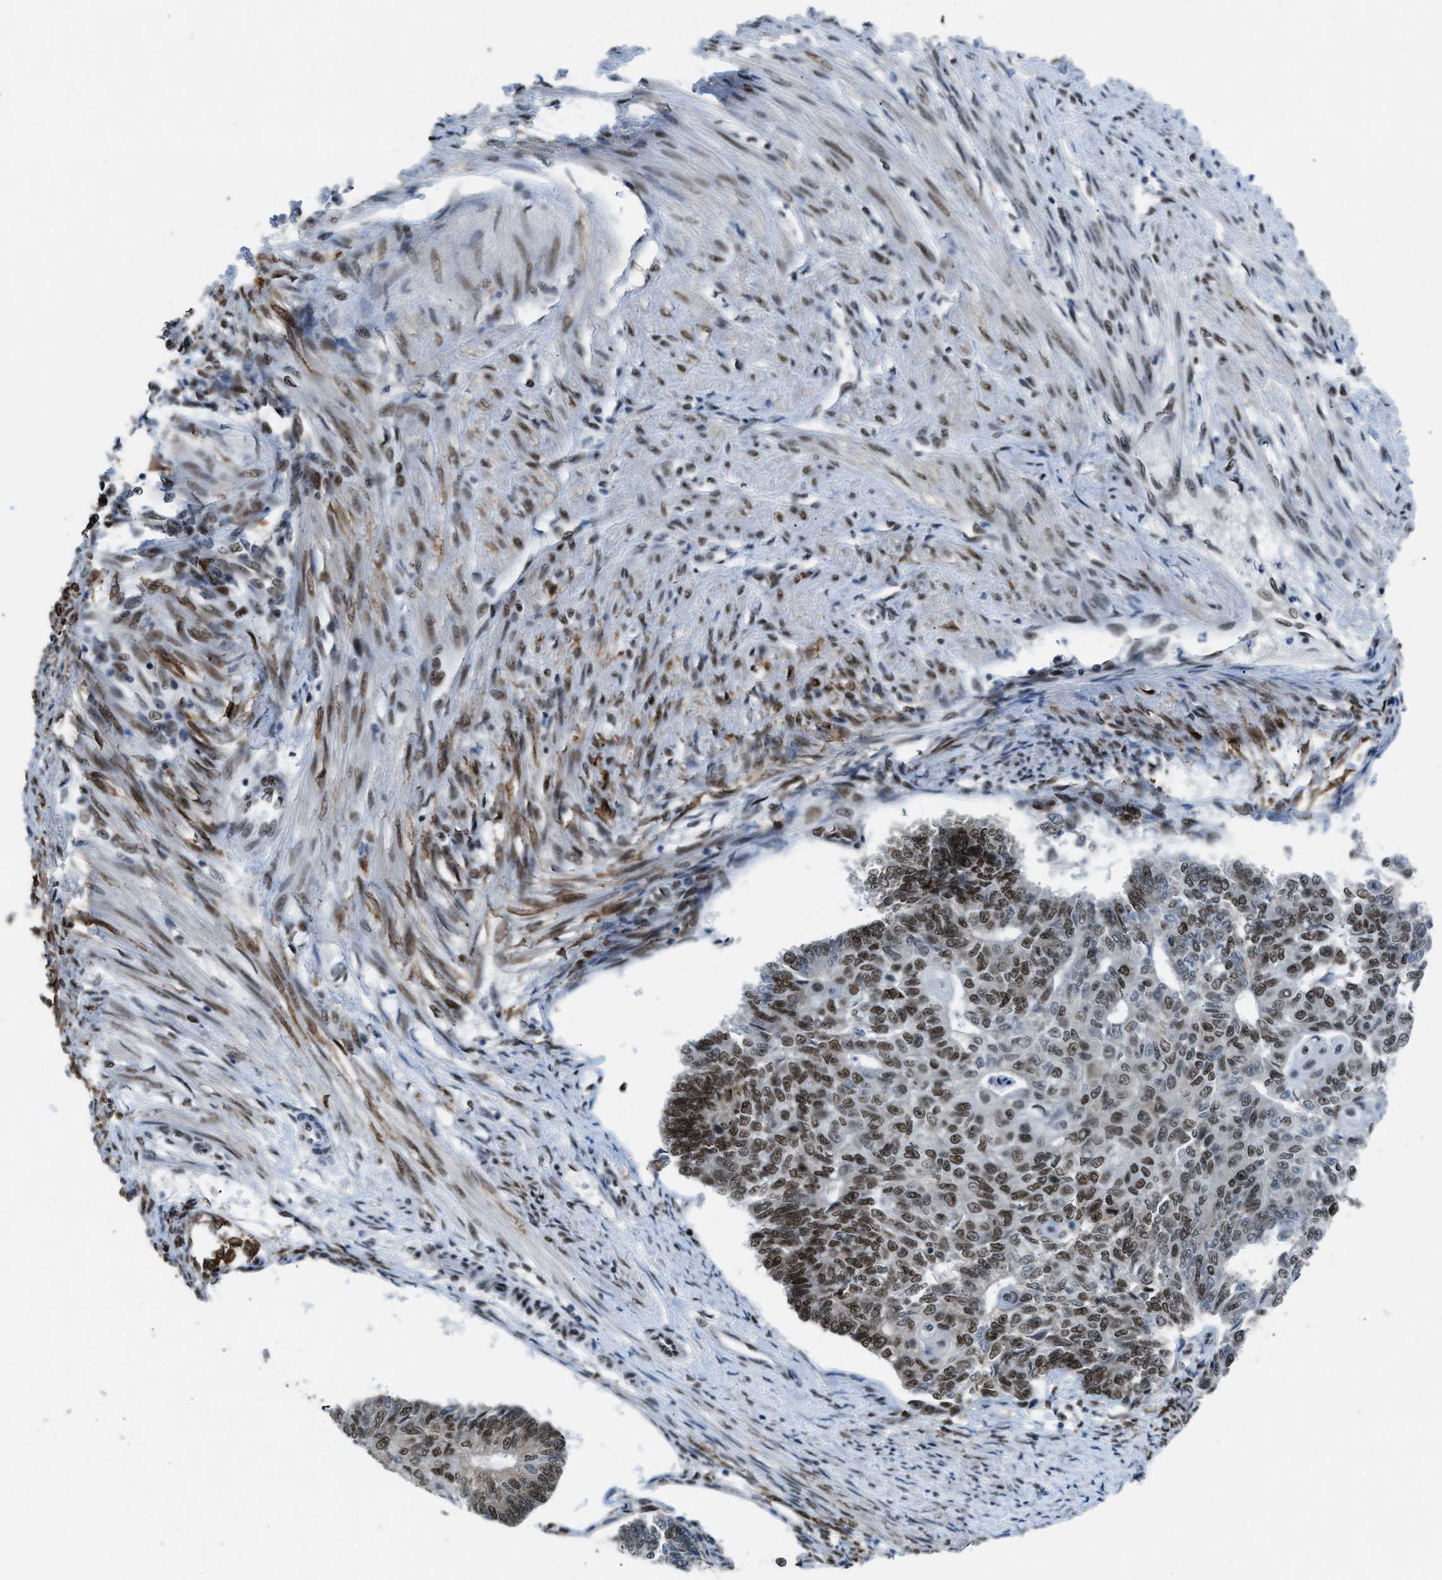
{"staining": {"intensity": "moderate", "quantity": ">75%", "location": "nuclear"}, "tissue": "endometrial cancer", "cell_type": "Tumor cells", "image_type": "cancer", "snomed": [{"axis": "morphology", "description": "Adenocarcinoma, NOS"}, {"axis": "topography", "description": "Endometrium"}], "caption": "A brown stain highlights moderate nuclear positivity of a protein in endometrial adenocarcinoma tumor cells.", "gene": "GATAD2B", "patient": {"sex": "female", "age": 32}}